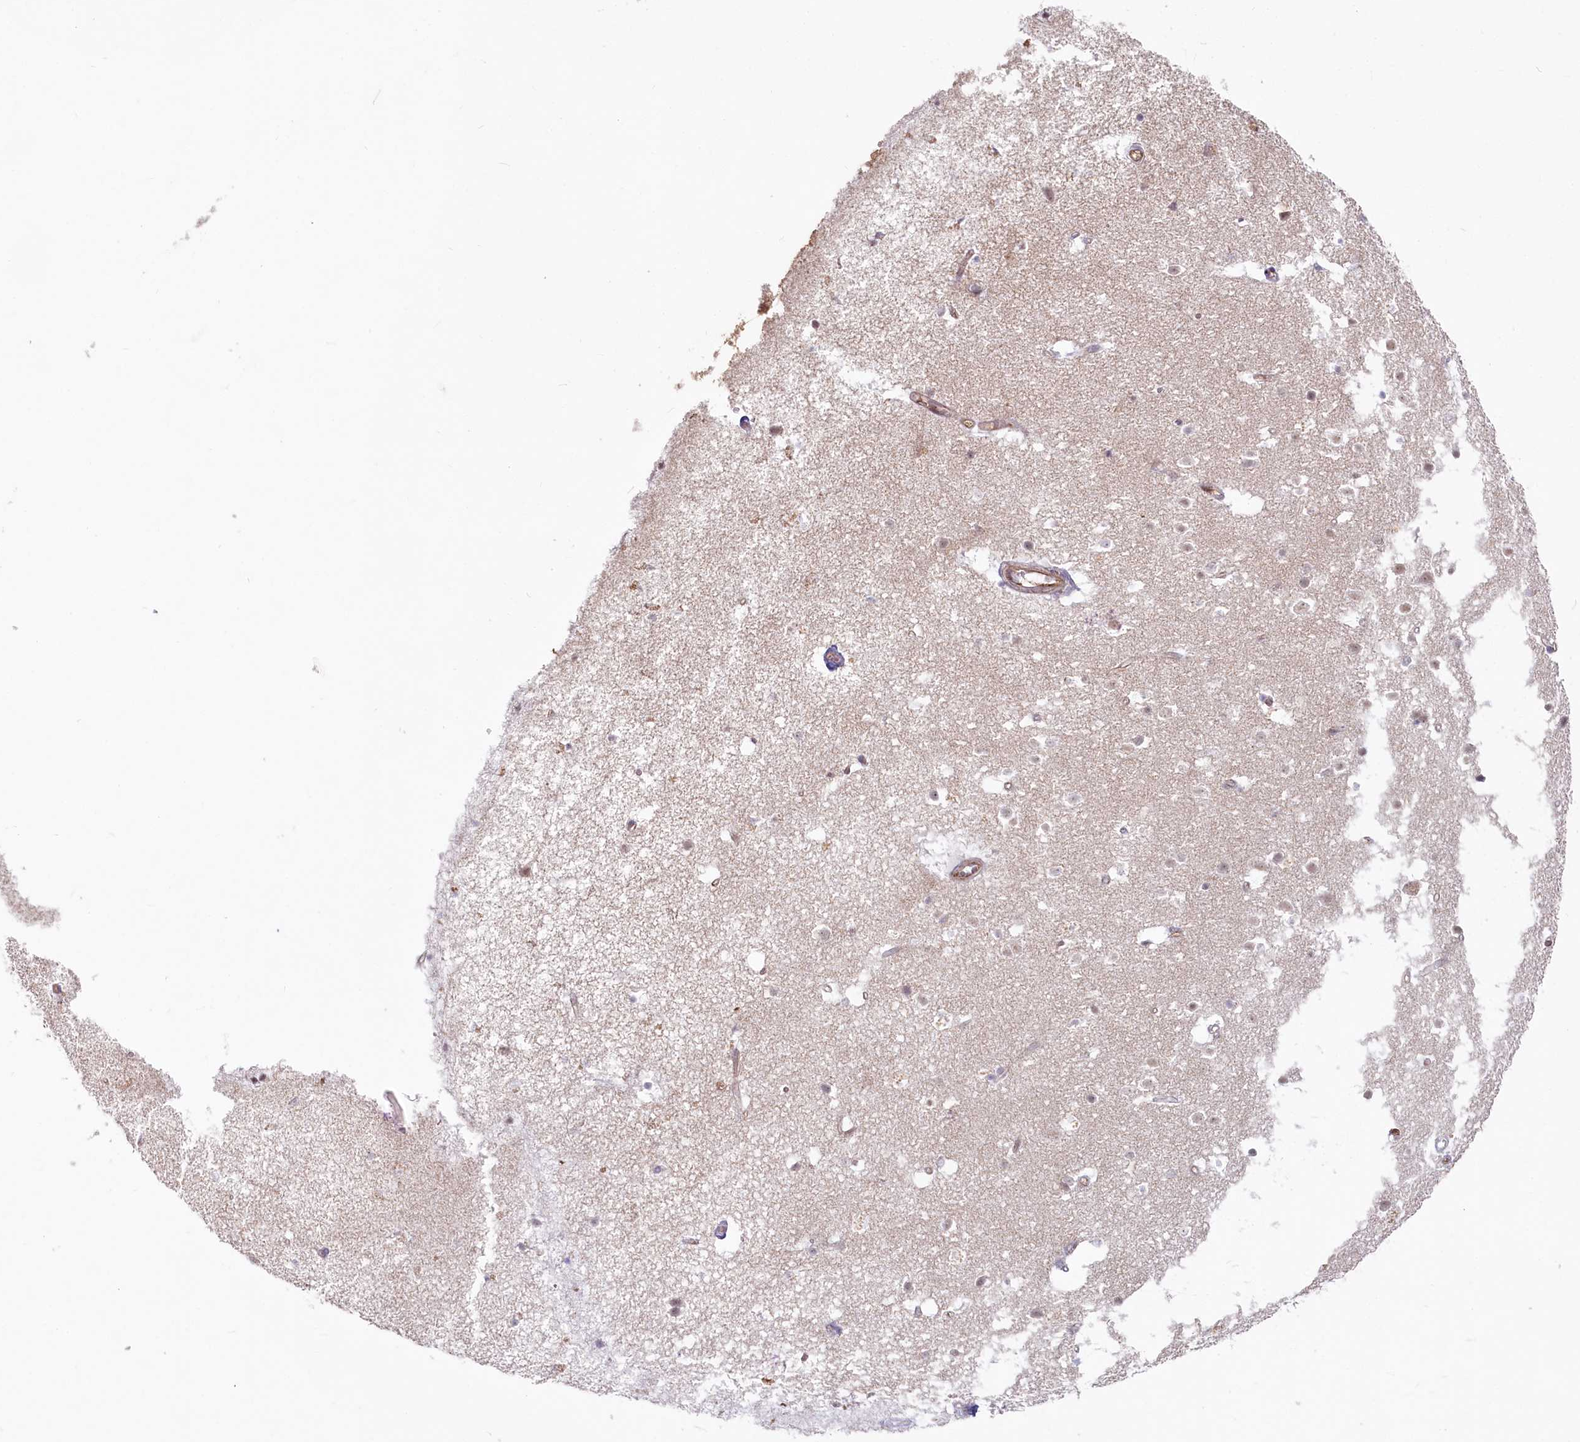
{"staining": {"intensity": "weak", "quantity": ">75%", "location": "cytoplasmic/membranous"}, "tissue": "cerebral cortex", "cell_type": "Endothelial cells", "image_type": "normal", "snomed": [{"axis": "morphology", "description": "Normal tissue, NOS"}, {"axis": "topography", "description": "Cerebral cortex"}], "caption": "Cerebral cortex stained for a protein reveals weak cytoplasmic/membranous positivity in endothelial cells. The staining was performed using DAB (3,3'-diaminobenzidine), with brown indicating positive protein expression. Nuclei are stained blue with hematoxylin.", "gene": "ABHD8", "patient": {"sex": "male", "age": 54}}